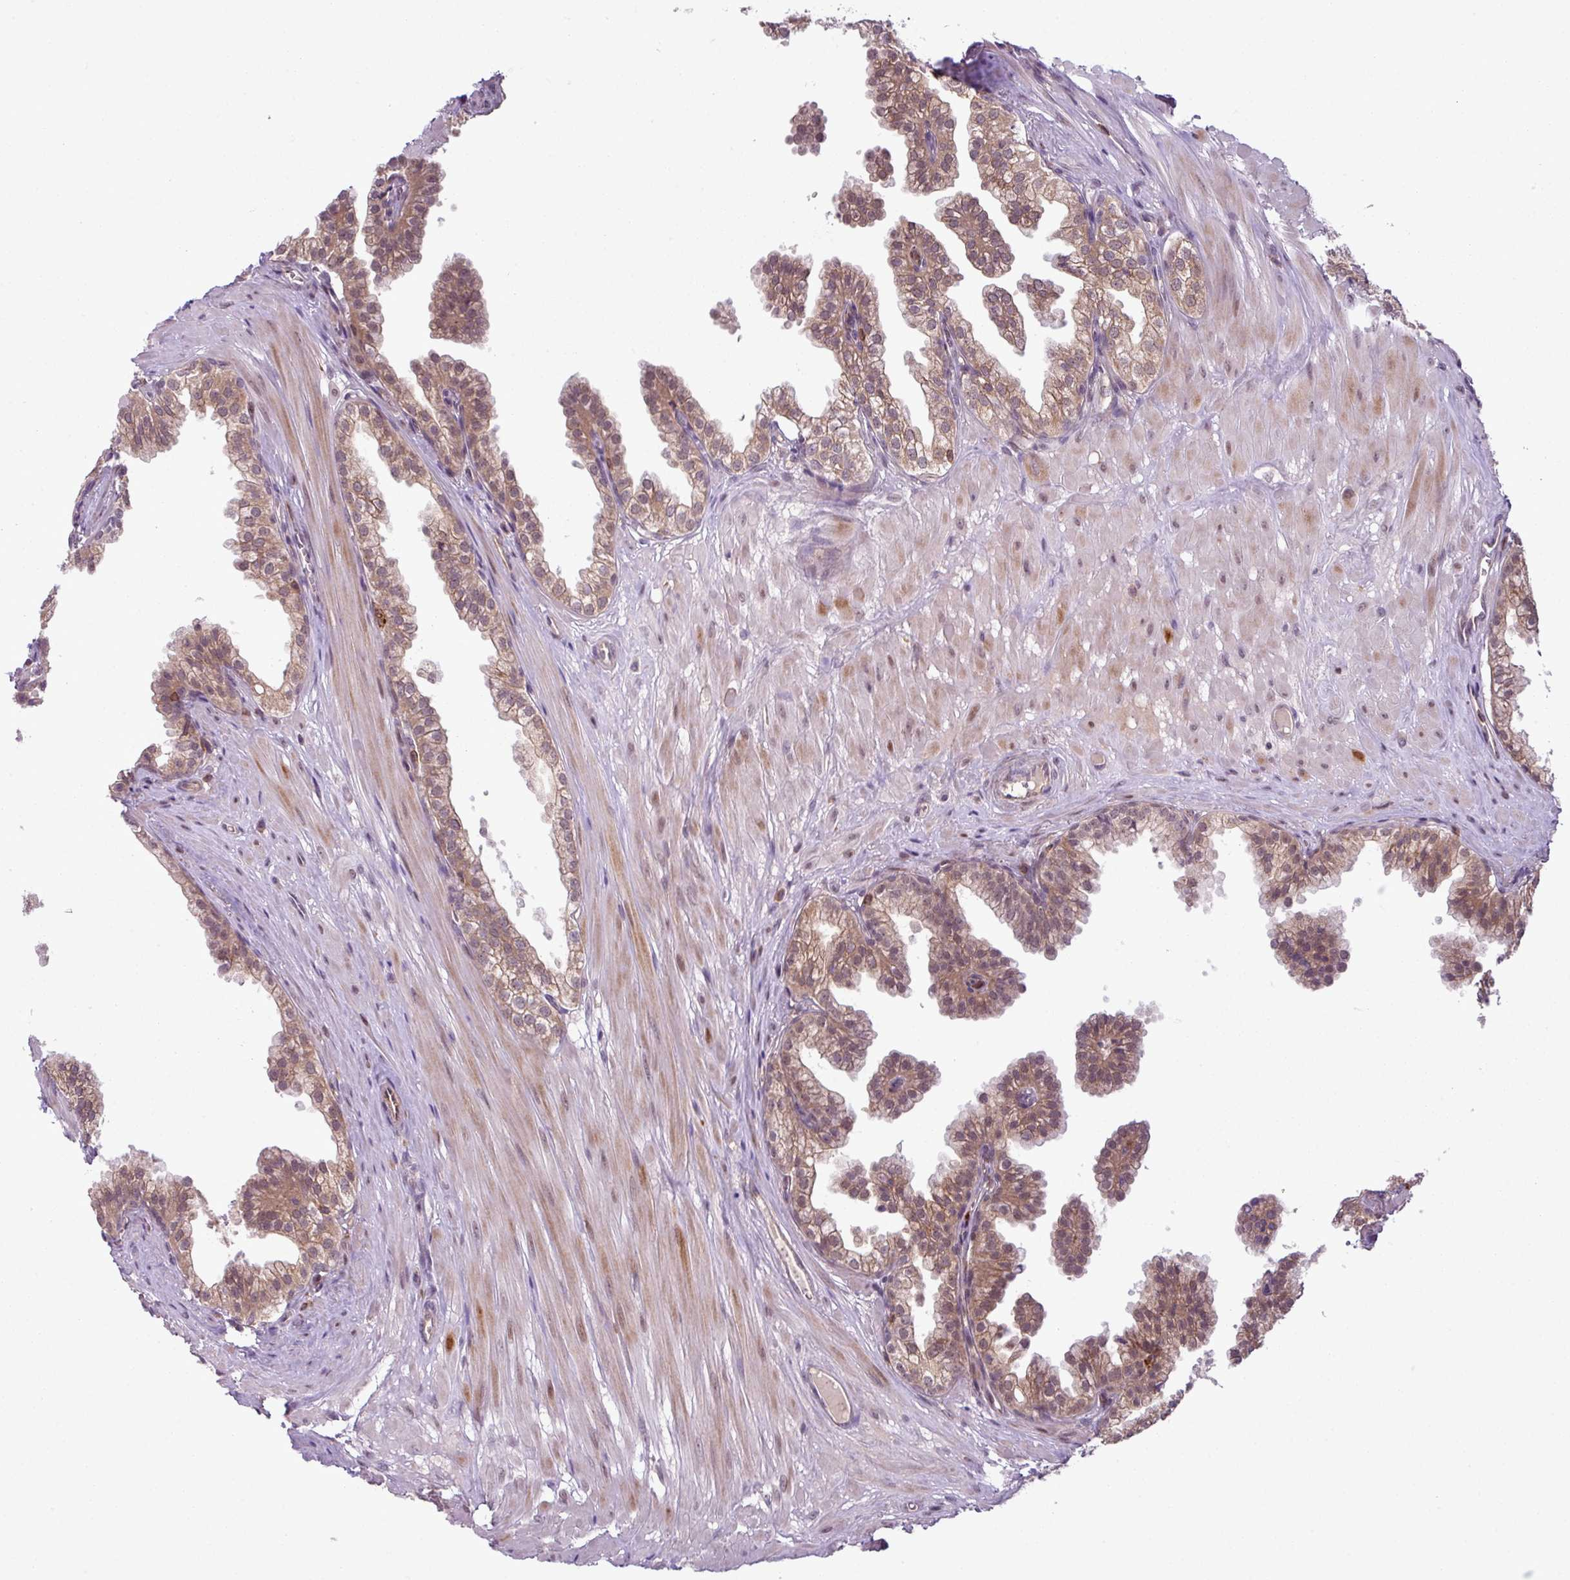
{"staining": {"intensity": "moderate", "quantity": "25%-75%", "location": "cytoplasmic/membranous"}, "tissue": "prostate", "cell_type": "Glandular cells", "image_type": "normal", "snomed": [{"axis": "morphology", "description": "Normal tissue, NOS"}, {"axis": "topography", "description": "Prostate"}, {"axis": "topography", "description": "Peripheral nerve tissue"}], "caption": "Protein expression by immunohistochemistry displays moderate cytoplasmic/membranous positivity in about 25%-75% of glandular cells in normal prostate. (Stains: DAB (3,3'-diaminobenzidine) in brown, nuclei in blue, Microscopy: brightfield microscopy at high magnification).", "gene": "ZC2HC1C", "patient": {"sex": "male", "age": 55}}